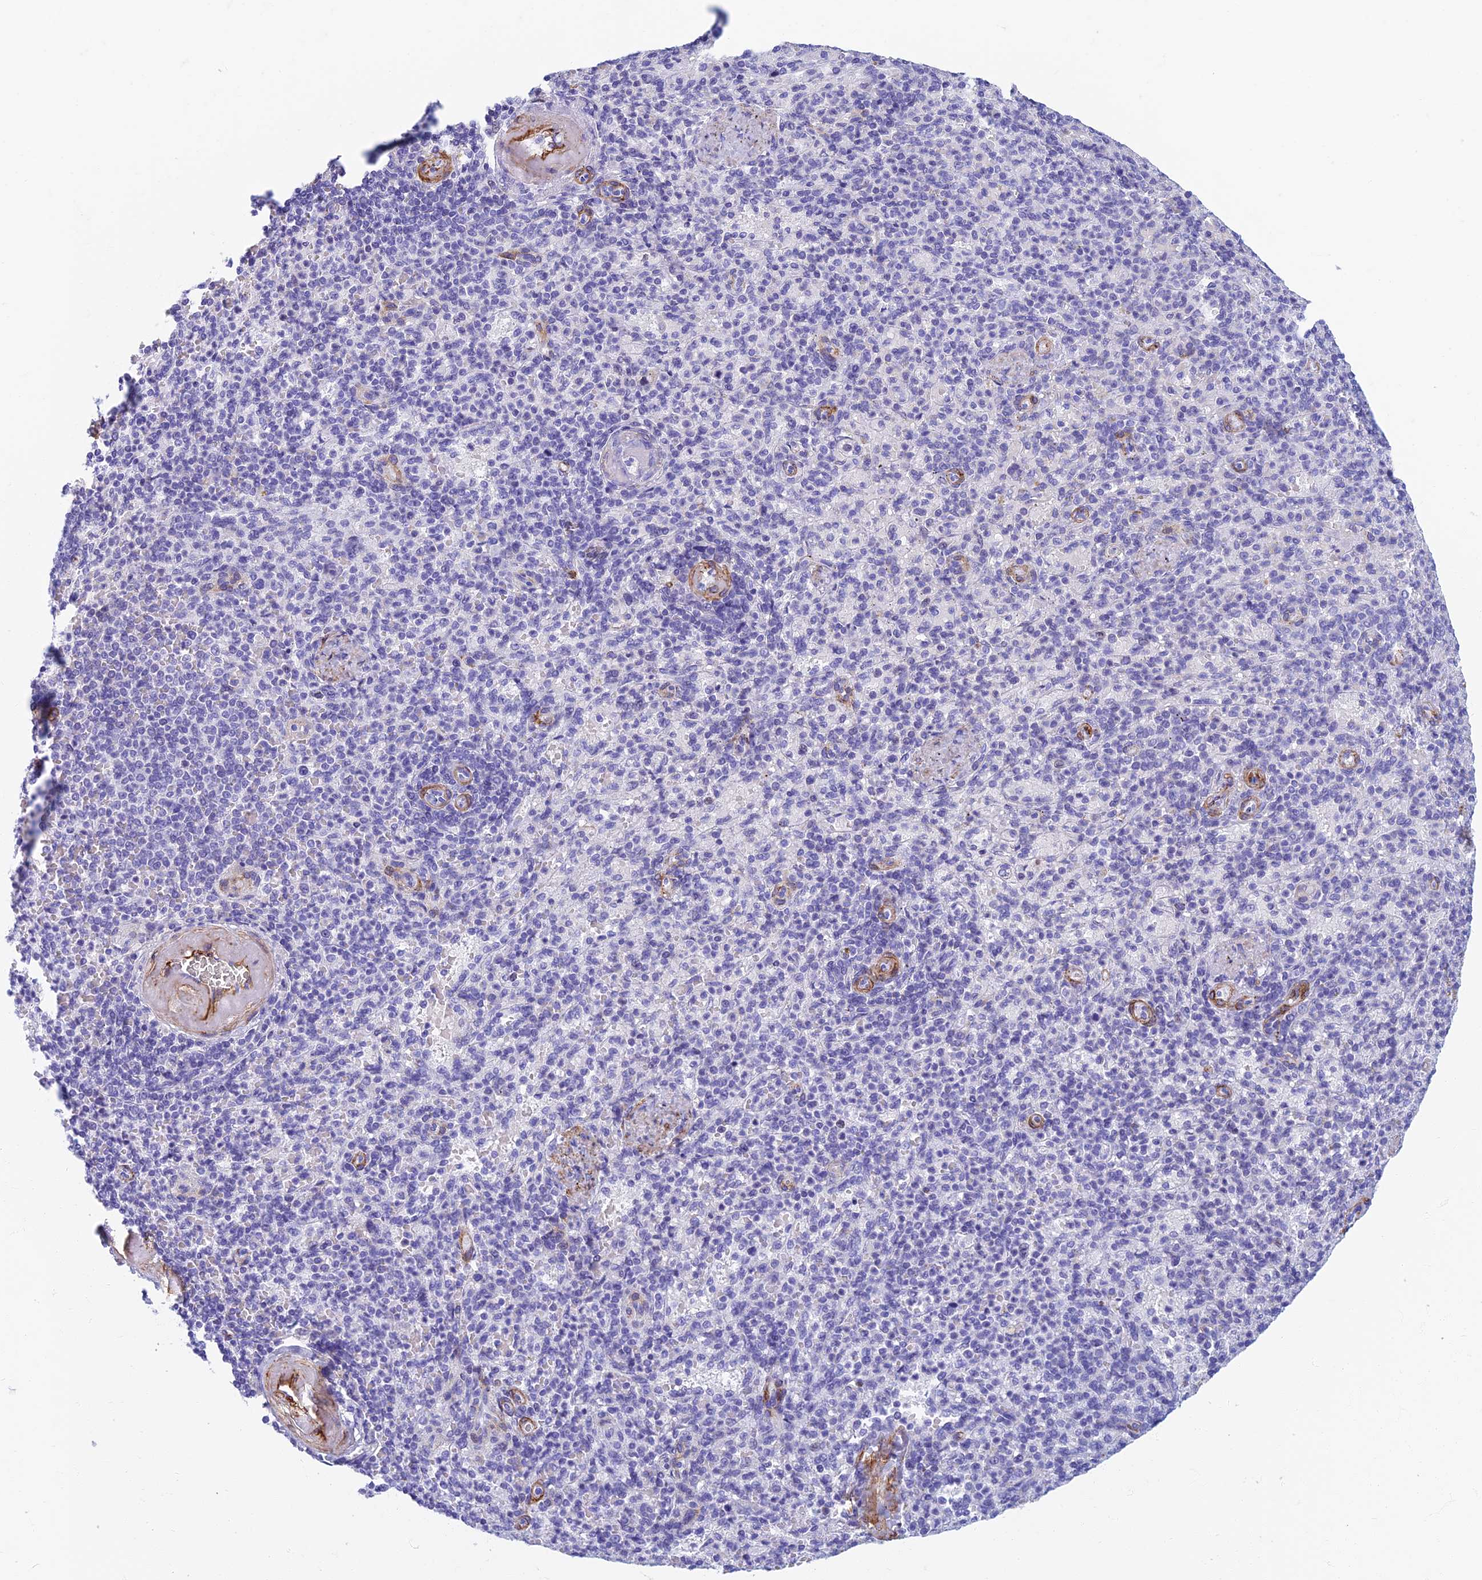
{"staining": {"intensity": "negative", "quantity": "none", "location": "none"}, "tissue": "spleen", "cell_type": "Cells in red pulp", "image_type": "normal", "snomed": [{"axis": "morphology", "description": "Normal tissue, NOS"}, {"axis": "topography", "description": "Spleen"}], "caption": "High power microscopy histopathology image of an immunohistochemistry histopathology image of unremarkable spleen, revealing no significant expression in cells in red pulp. Brightfield microscopy of immunohistochemistry (IHC) stained with DAB (brown) and hematoxylin (blue), captured at high magnification.", "gene": "ETFRF1", "patient": {"sex": "female", "age": 74}}